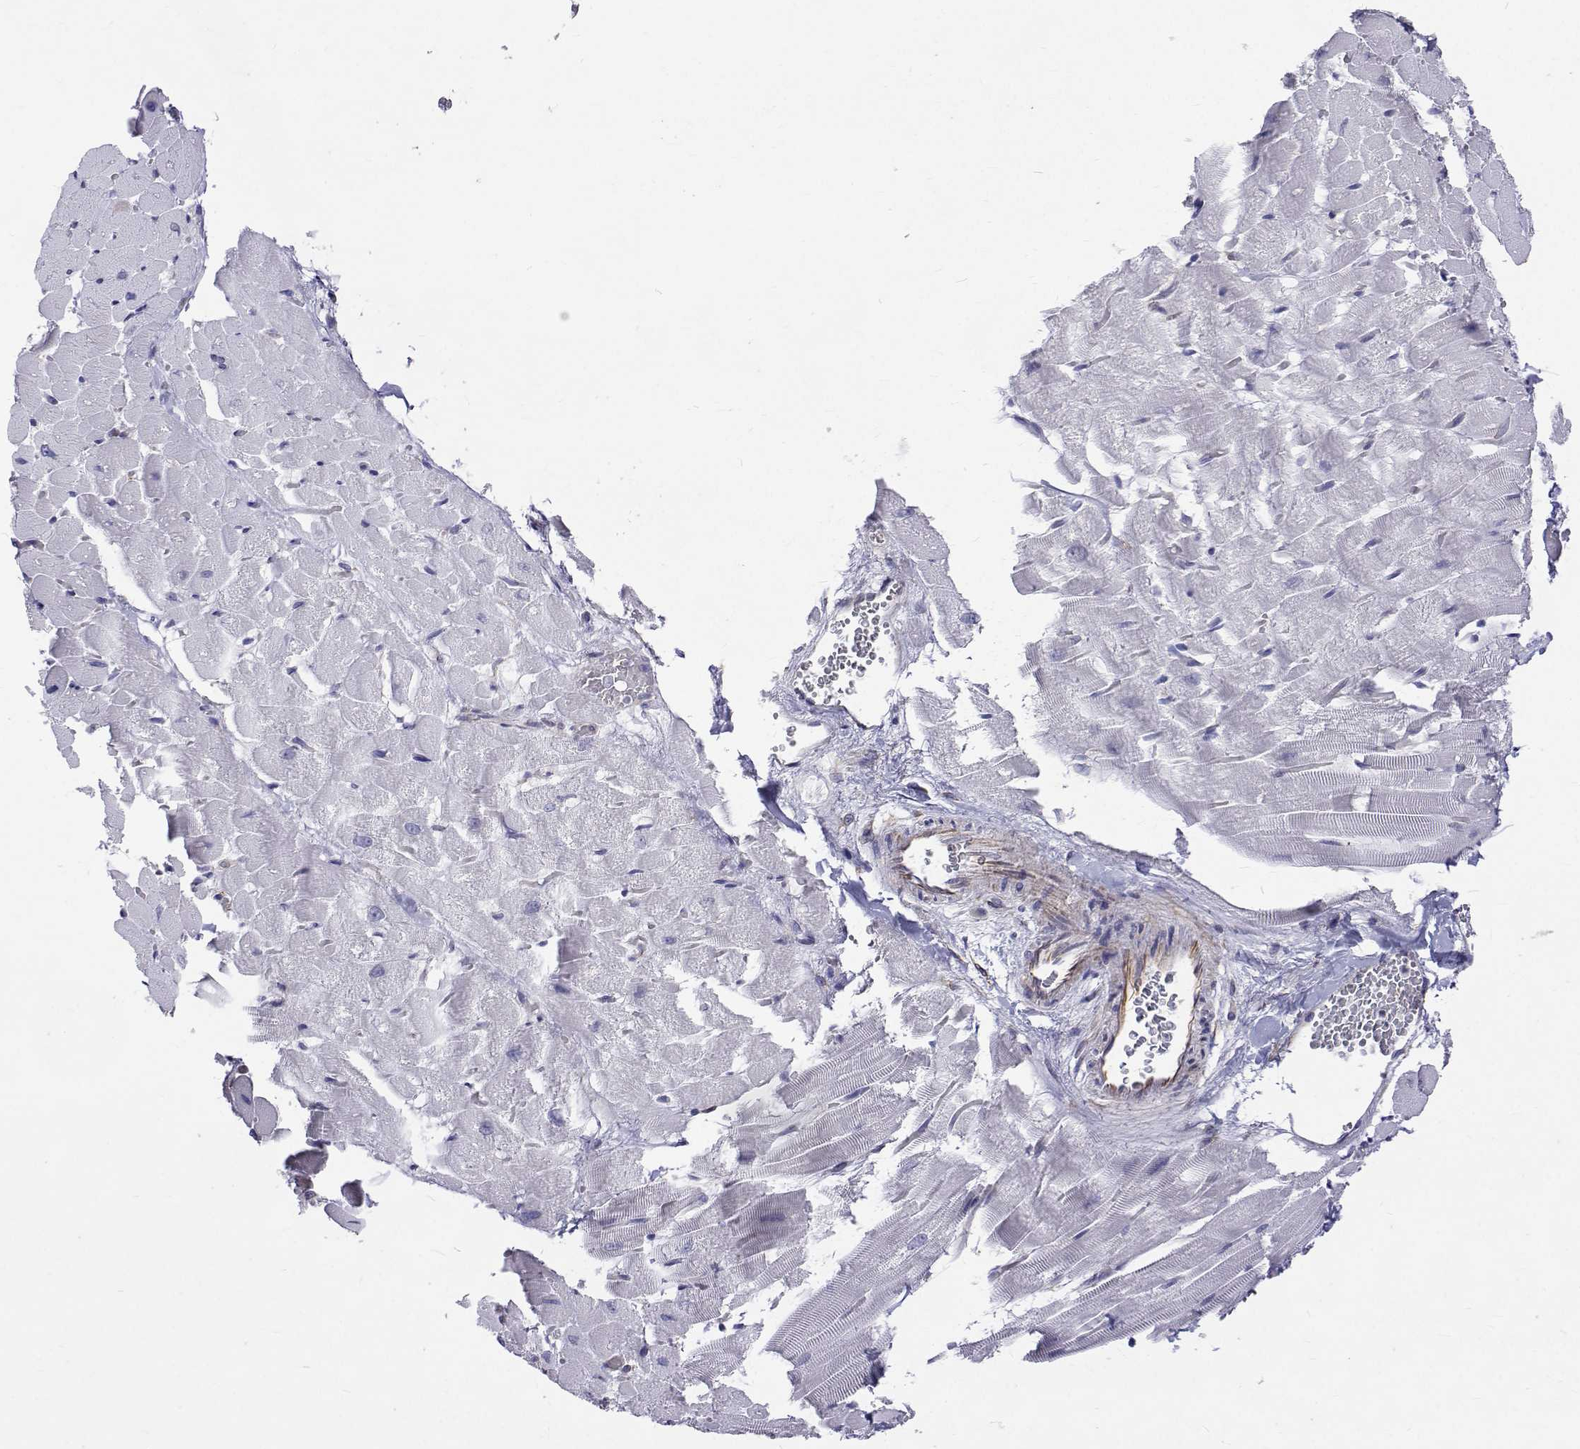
{"staining": {"intensity": "negative", "quantity": "none", "location": "none"}, "tissue": "heart muscle", "cell_type": "Cardiomyocytes", "image_type": "normal", "snomed": [{"axis": "morphology", "description": "Normal tissue, NOS"}, {"axis": "topography", "description": "Heart"}], "caption": "A high-resolution micrograph shows immunohistochemistry staining of benign heart muscle, which demonstrates no significant staining in cardiomyocytes. Brightfield microscopy of immunohistochemistry stained with DAB (3,3'-diaminobenzidine) (brown) and hematoxylin (blue), captured at high magnification.", "gene": "OPRPN", "patient": {"sex": "male", "age": 37}}